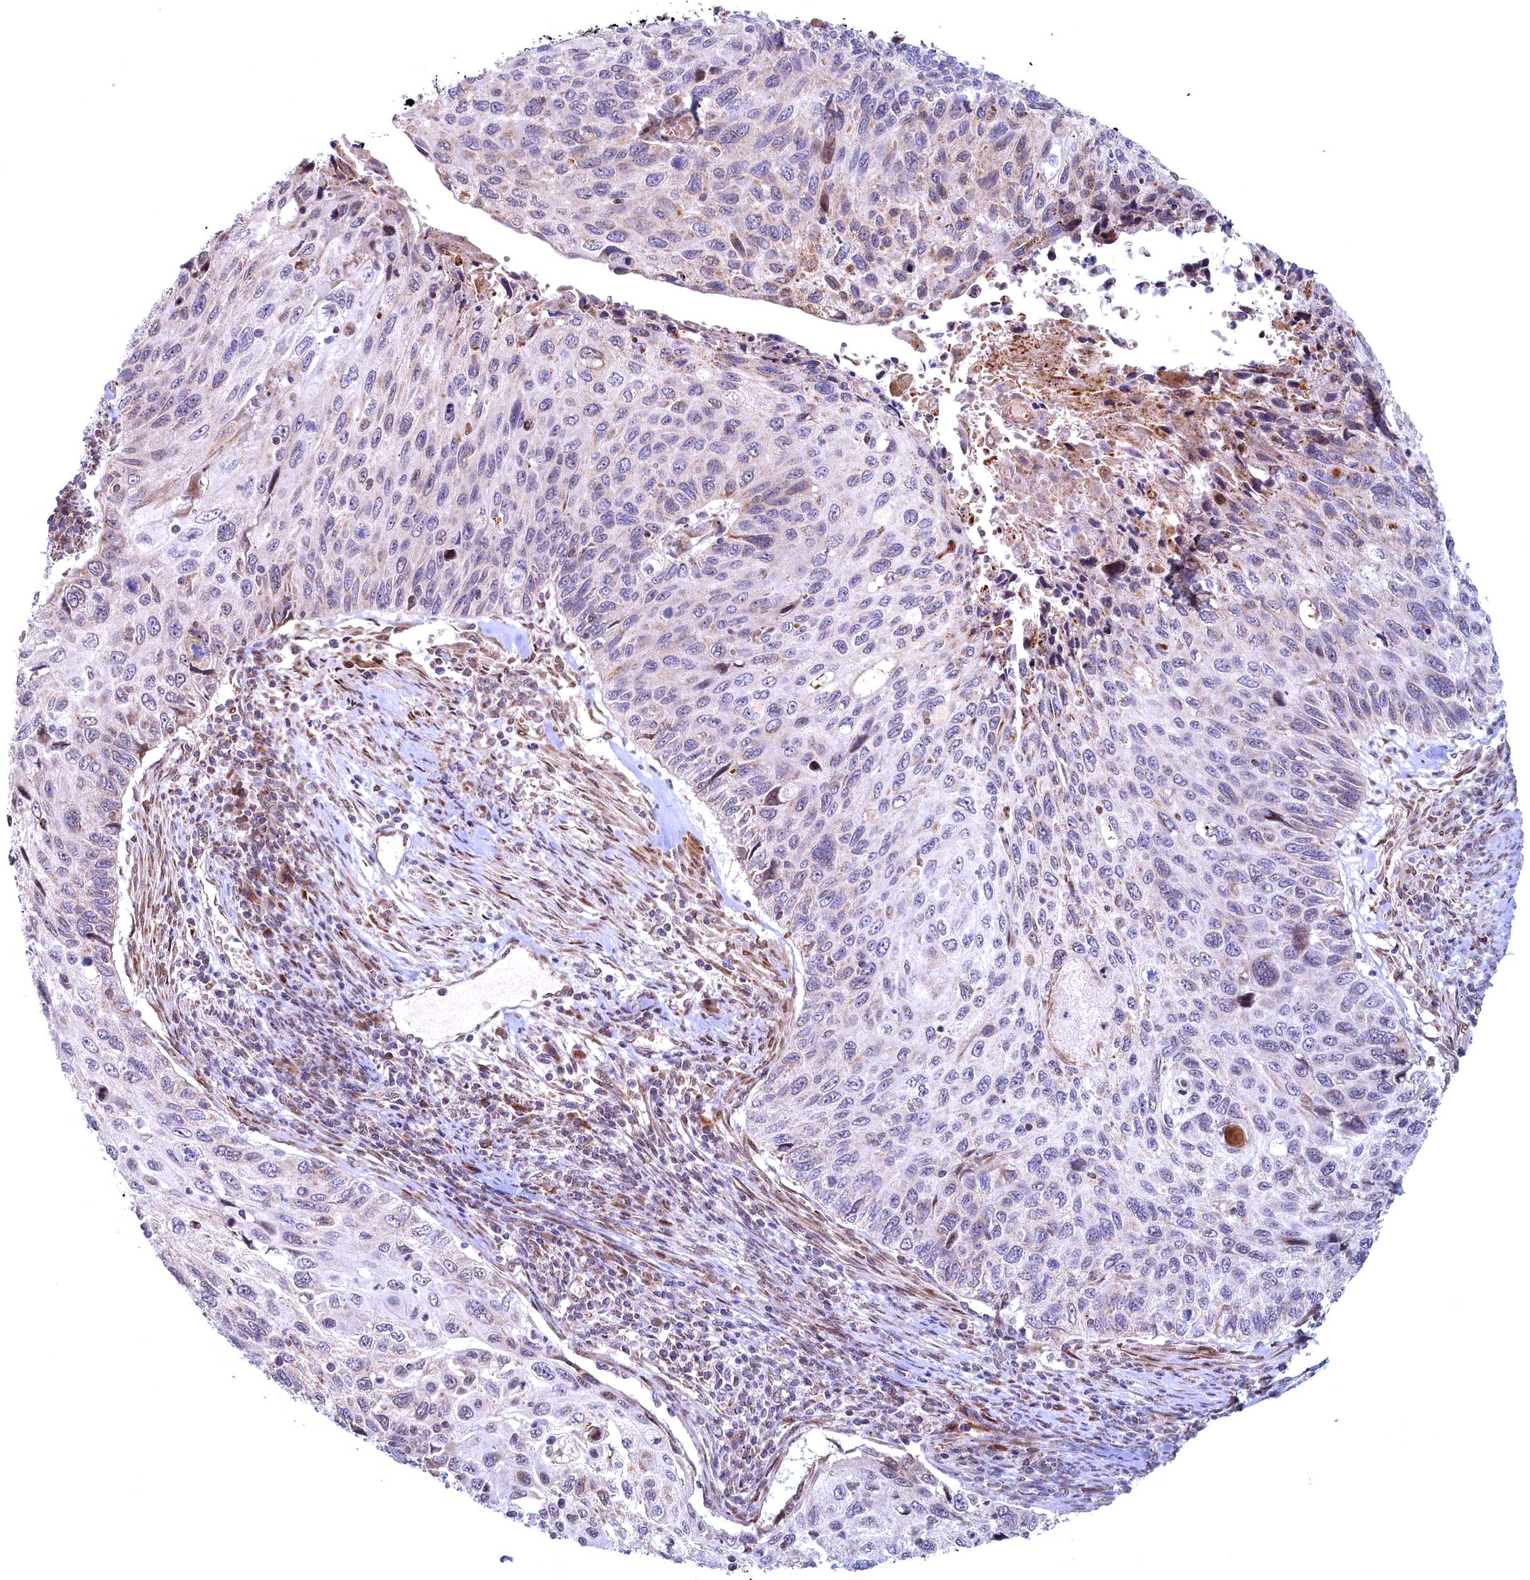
{"staining": {"intensity": "moderate", "quantity": "<25%", "location": "cytoplasmic/membranous"}, "tissue": "cervical cancer", "cell_type": "Tumor cells", "image_type": "cancer", "snomed": [{"axis": "morphology", "description": "Squamous cell carcinoma, NOS"}, {"axis": "topography", "description": "Cervix"}], "caption": "IHC of human cervical cancer (squamous cell carcinoma) exhibits low levels of moderate cytoplasmic/membranous positivity in about <25% of tumor cells.", "gene": "PLA2G10", "patient": {"sex": "female", "age": 70}}